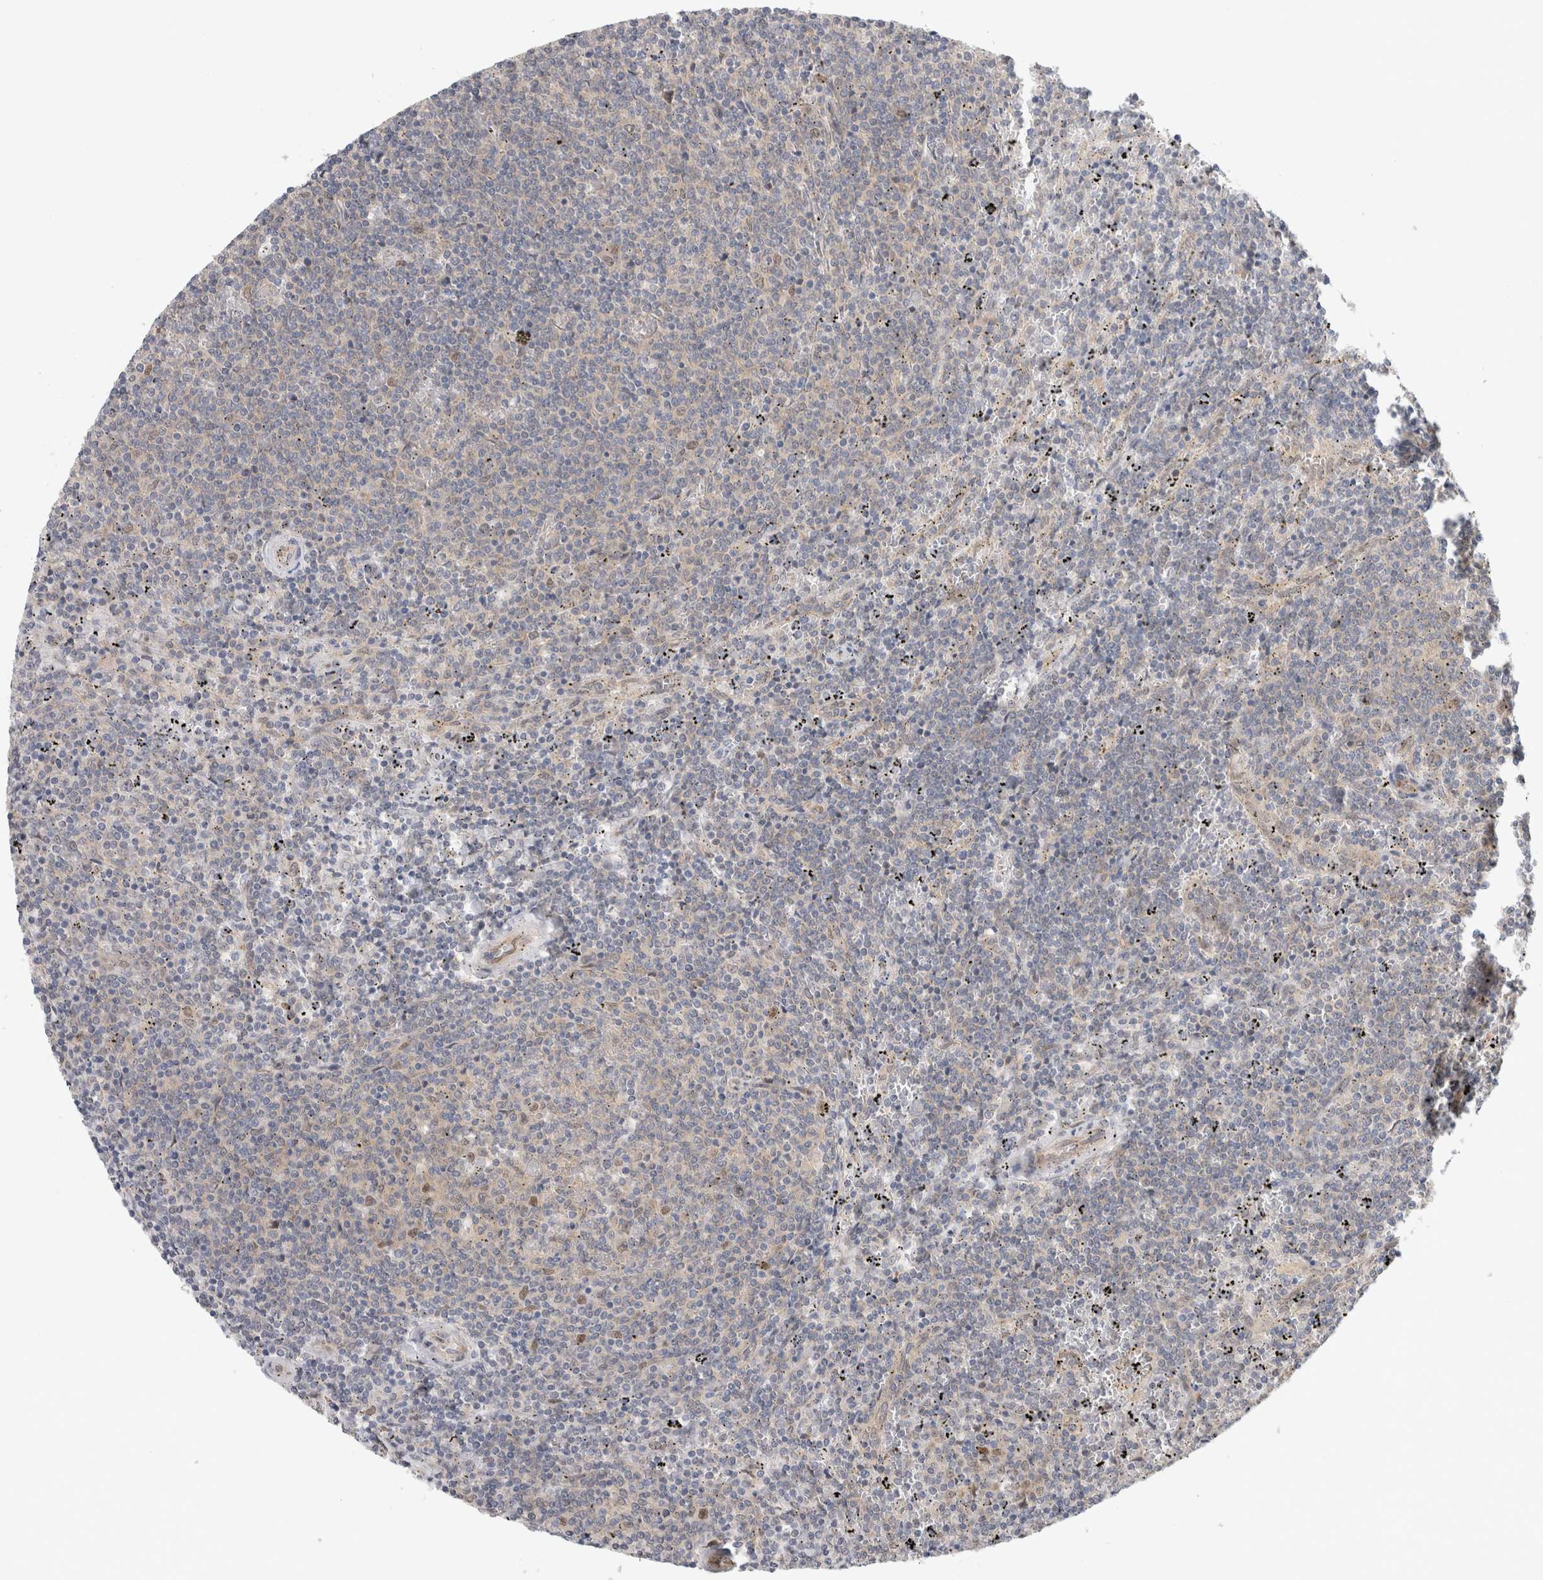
{"staining": {"intensity": "negative", "quantity": "none", "location": "none"}, "tissue": "lymphoma", "cell_type": "Tumor cells", "image_type": "cancer", "snomed": [{"axis": "morphology", "description": "Malignant lymphoma, non-Hodgkin's type, Low grade"}, {"axis": "topography", "description": "Spleen"}], "caption": "DAB (3,3'-diaminobenzidine) immunohistochemical staining of human lymphoma demonstrates no significant positivity in tumor cells.", "gene": "EIF4G3", "patient": {"sex": "female", "age": 50}}